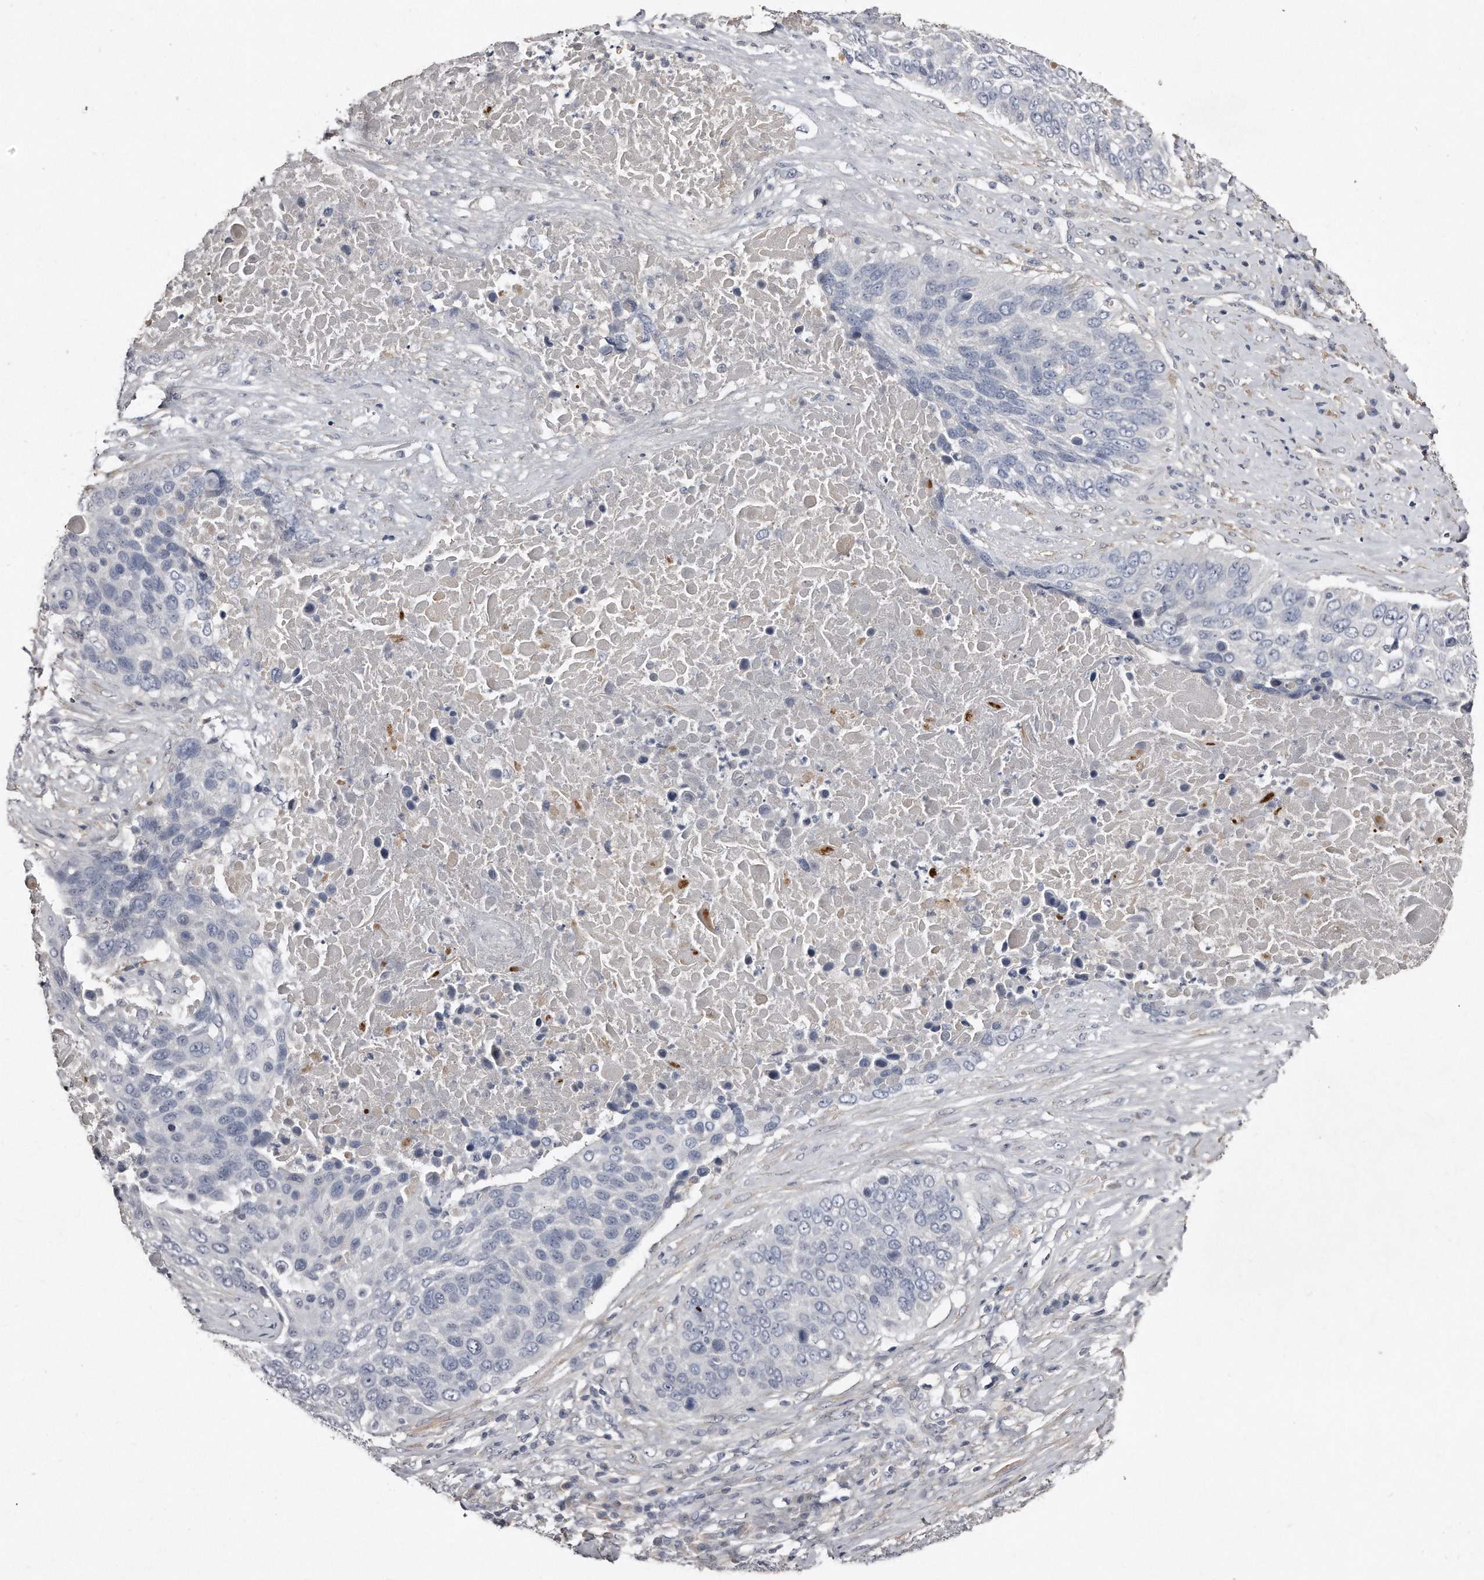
{"staining": {"intensity": "negative", "quantity": "none", "location": "none"}, "tissue": "lung cancer", "cell_type": "Tumor cells", "image_type": "cancer", "snomed": [{"axis": "morphology", "description": "Squamous cell carcinoma, NOS"}, {"axis": "topography", "description": "Lung"}], "caption": "IHC image of neoplastic tissue: lung cancer stained with DAB (3,3'-diaminobenzidine) reveals no significant protein positivity in tumor cells. Brightfield microscopy of IHC stained with DAB (brown) and hematoxylin (blue), captured at high magnification.", "gene": "LMOD1", "patient": {"sex": "male", "age": 66}}